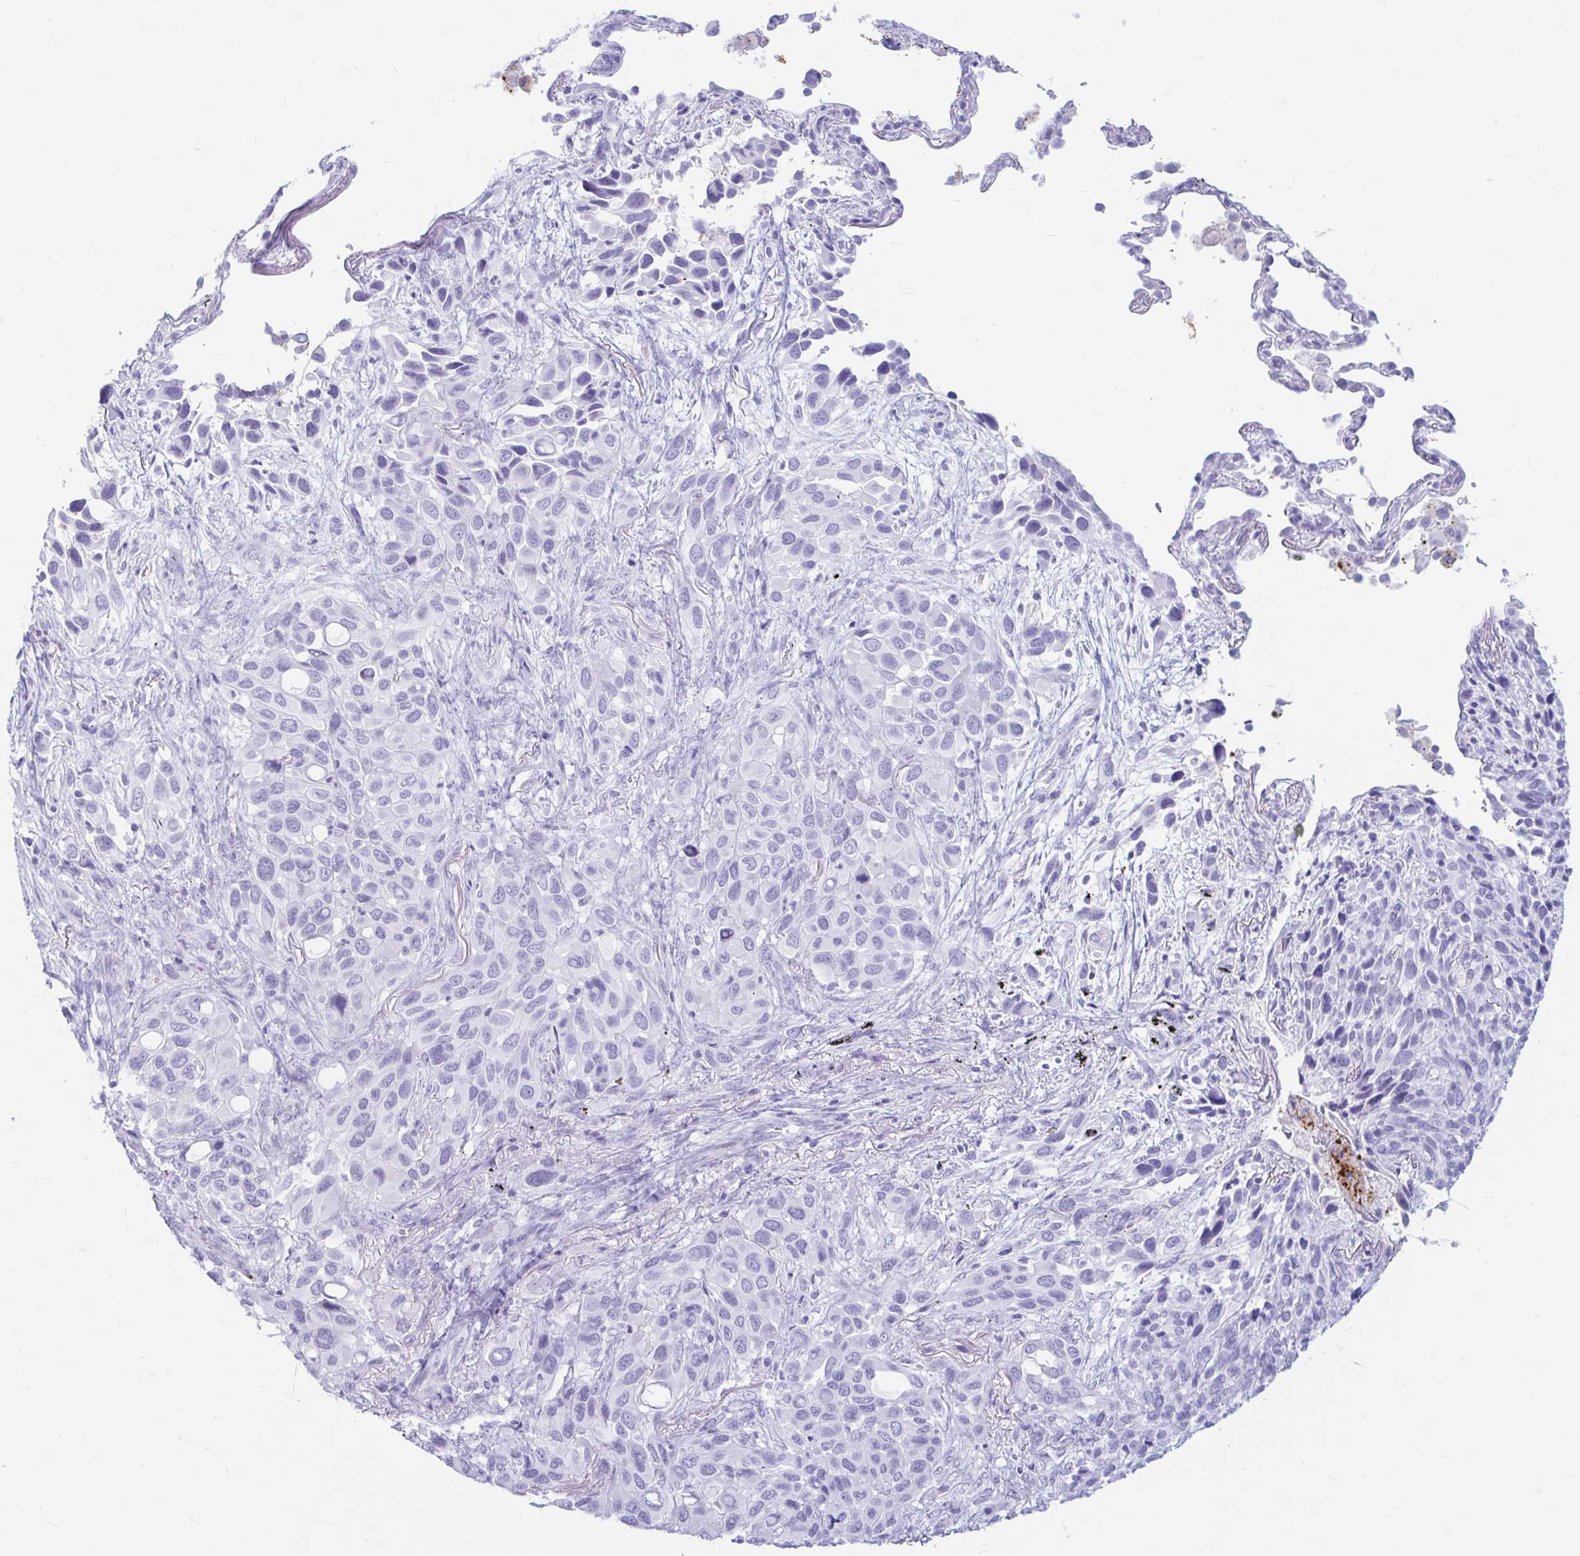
{"staining": {"intensity": "negative", "quantity": "none", "location": "none"}, "tissue": "melanoma", "cell_type": "Tumor cells", "image_type": "cancer", "snomed": [{"axis": "morphology", "description": "Malignant melanoma, Metastatic site"}, {"axis": "topography", "description": "Lung"}], "caption": "High power microscopy histopathology image of an IHC histopathology image of malignant melanoma (metastatic site), revealing no significant staining in tumor cells. (DAB (3,3'-diaminobenzidine) immunohistochemistry (IHC) with hematoxylin counter stain).", "gene": "ERICH6", "patient": {"sex": "male", "age": 48}}